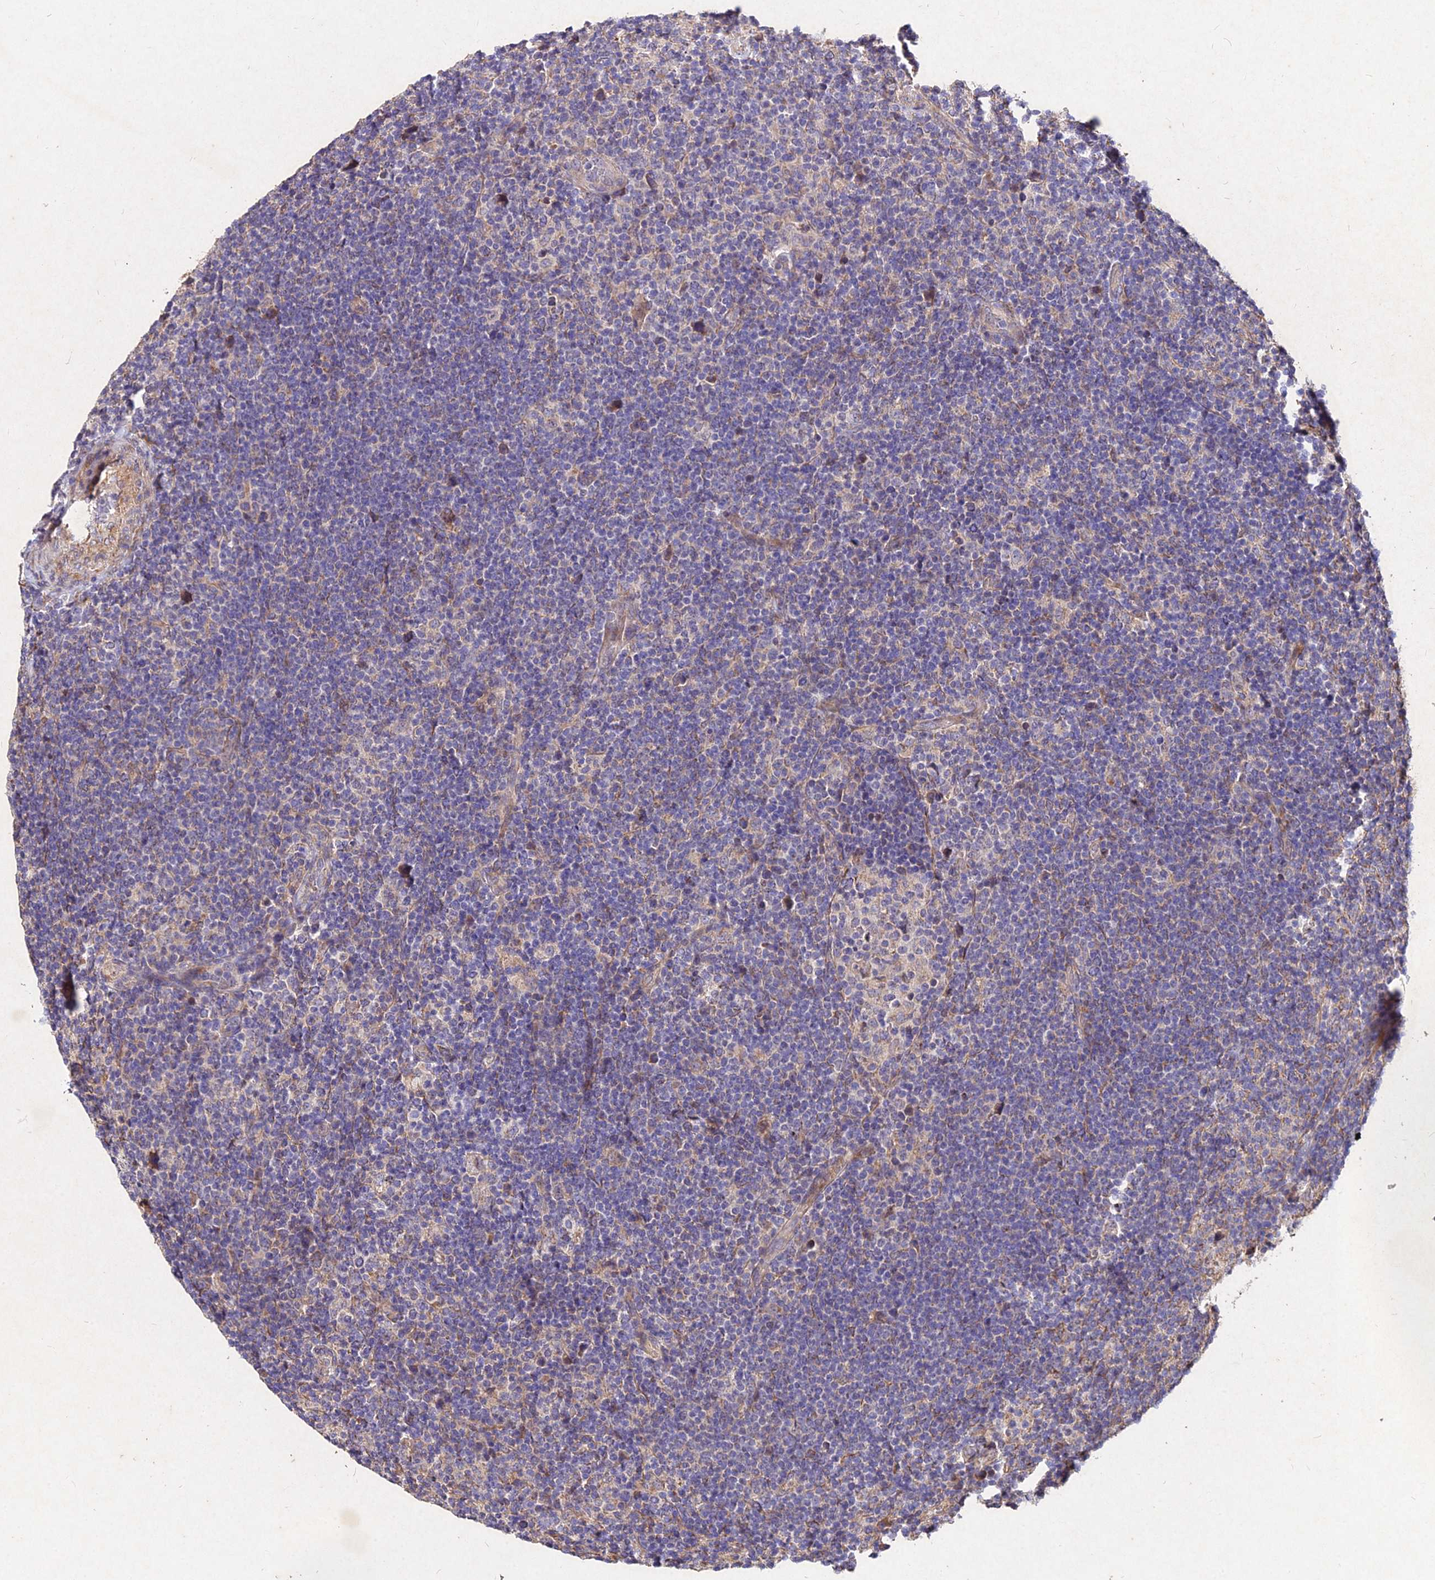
{"staining": {"intensity": "negative", "quantity": "none", "location": "none"}, "tissue": "lymphoma", "cell_type": "Tumor cells", "image_type": "cancer", "snomed": [{"axis": "morphology", "description": "Hodgkin's disease, NOS"}, {"axis": "topography", "description": "Lymph node"}], "caption": "Immunohistochemistry of lymphoma demonstrates no staining in tumor cells.", "gene": "SKA1", "patient": {"sex": "female", "age": 57}}